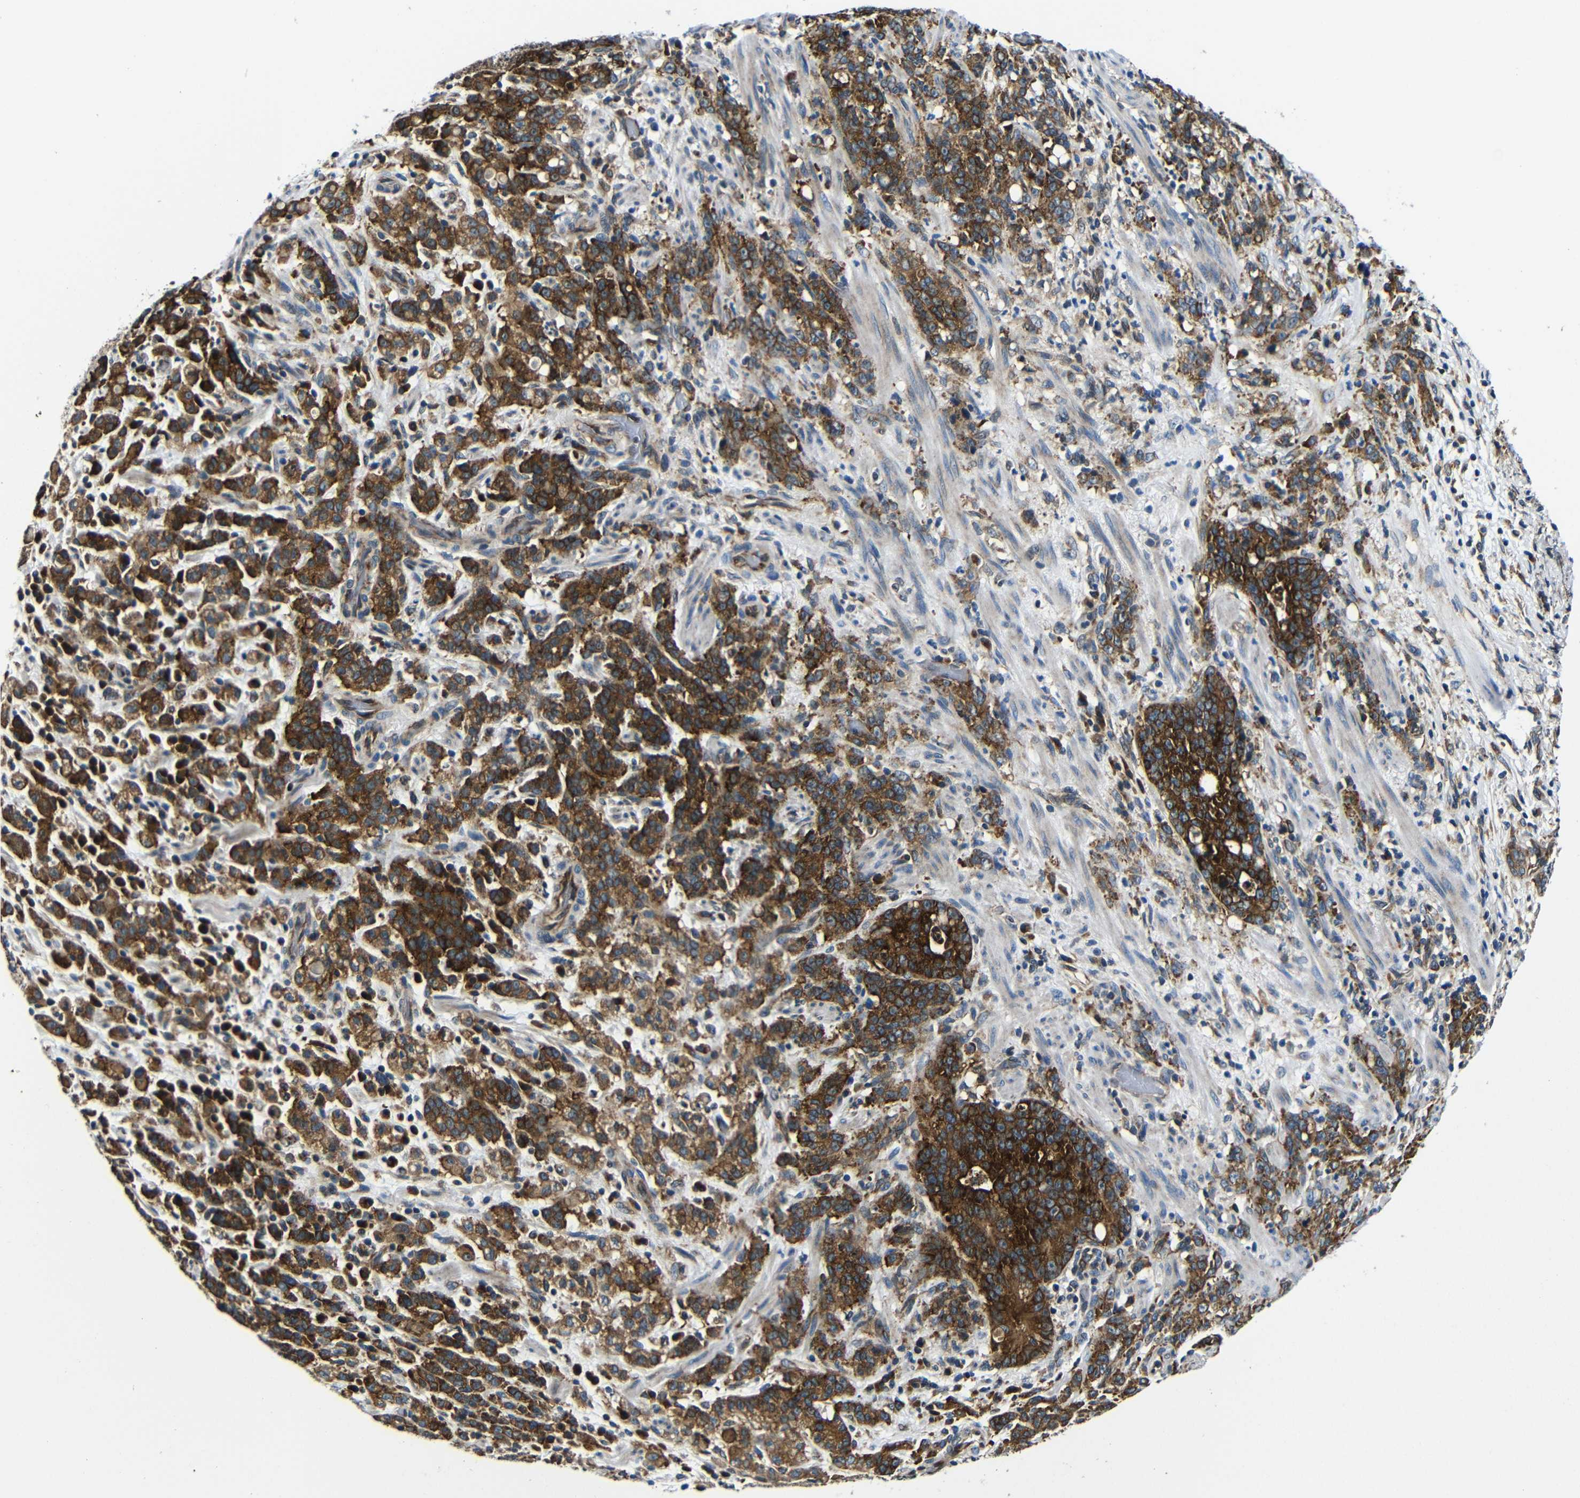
{"staining": {"intensity": "strong", "quantity": ">75%", "location": "cytoplasmic/membranous"}, "tissue": "stomach cancer", "cell_type": "Tumor cells", "image_type": "cancer", "snomed": [{"axis": "morphology", "description": "Adenocarcinoma, NOS"}, {"axis": "topography", "description": "Stomach, lower"}], "caption": "Stomach cancer stained with a brown dye displays strong cytoplasmic/membranous positive positivity in approximately >75% of tumor cells.", "gene": "ABCE1", "patient": {"sex": "male", "age": 88}}